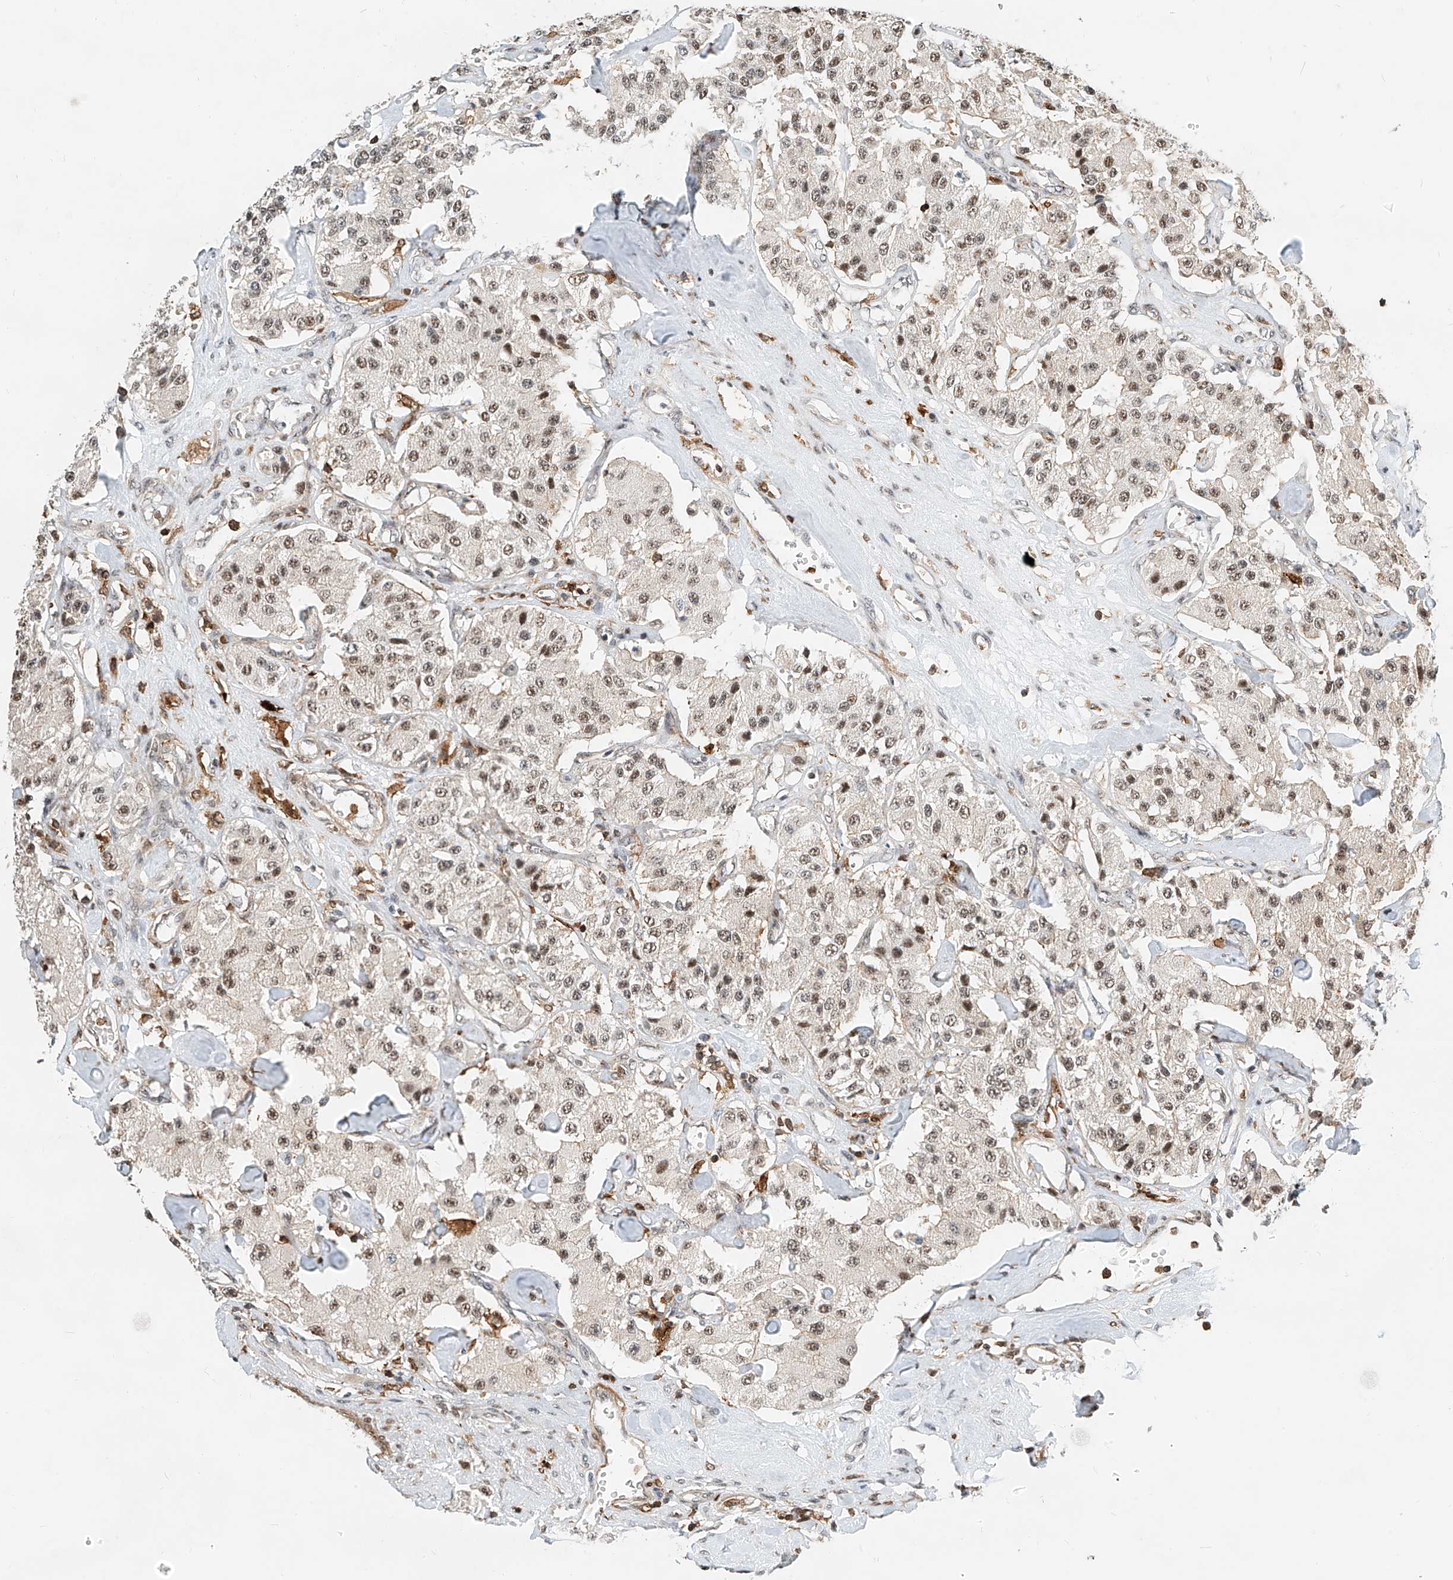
{"staining": {"intensity": "moderate", "quantity": ">75%", "location": "nuclear"}, "tissue": "carcinoid", "cell_type": "Tumor cells", "image_type": "cancer", "snomed": [{"axis": "morphology", "description": "Carcinoid, malignant, NOS"}, {"axis": "topography", "description": "Pancreas"}], "caption": "Brown immunohistochemical staining in carcinoid demonstrates moderate nuclear expression in about >75% of tumor cells.", "gene": "MICAL1", "patient": {"sex": "male", "age": 41}}